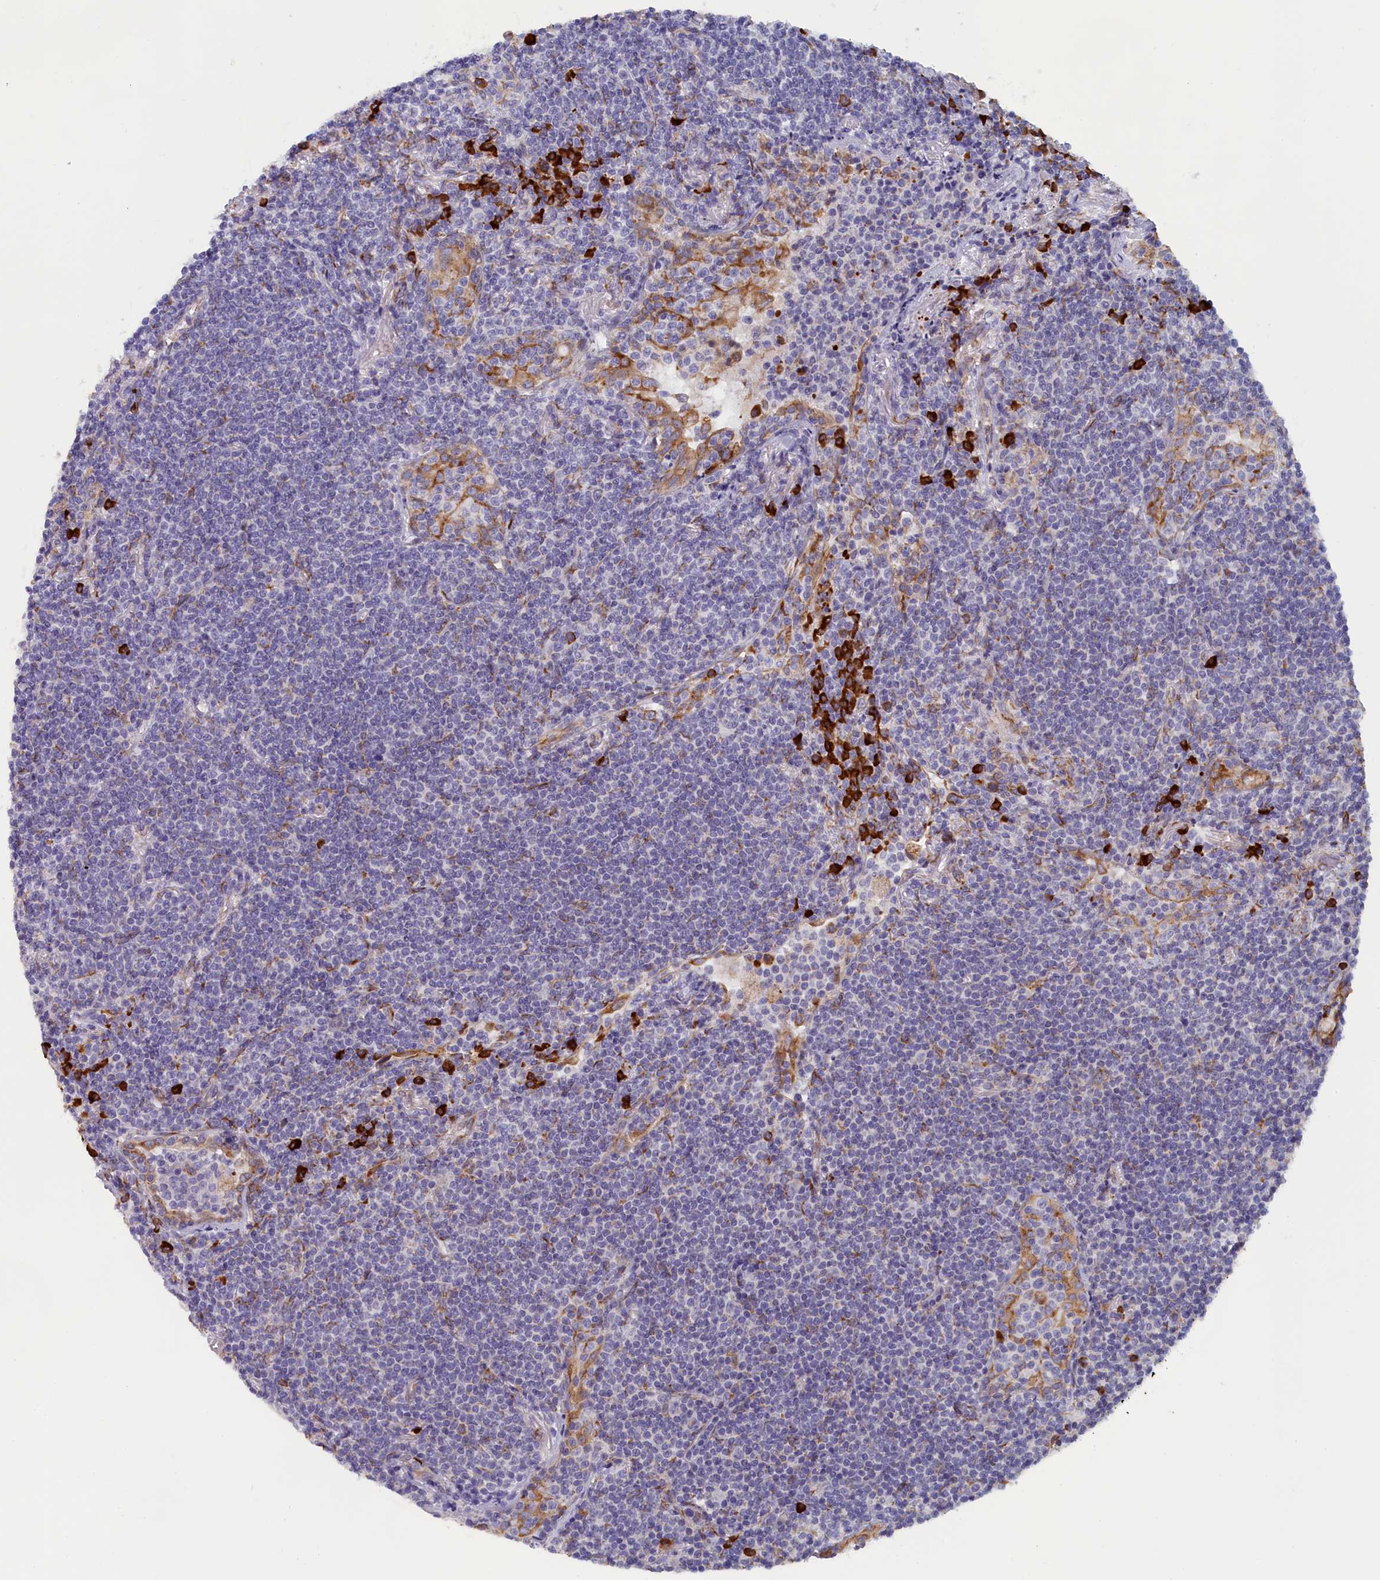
{"staining": {"intensity": "negative", "quantity": "none", "location": "none"}, "tissue": "lymphoma", "cell_type": "Tumor cells", "image_type": "cancer", "snomed": [{"axis": "morphology", "description": "Malignant lymphoma, non-Hodgkin's type, Low grade"}, {"axis": "topography", "description": "Lung"}], "caption": "Micrograph shows no significant protein staining in tumor cells of lymphoma.", "gene": "CCDC68", "patient": {"sex": "female", "age": 71}}